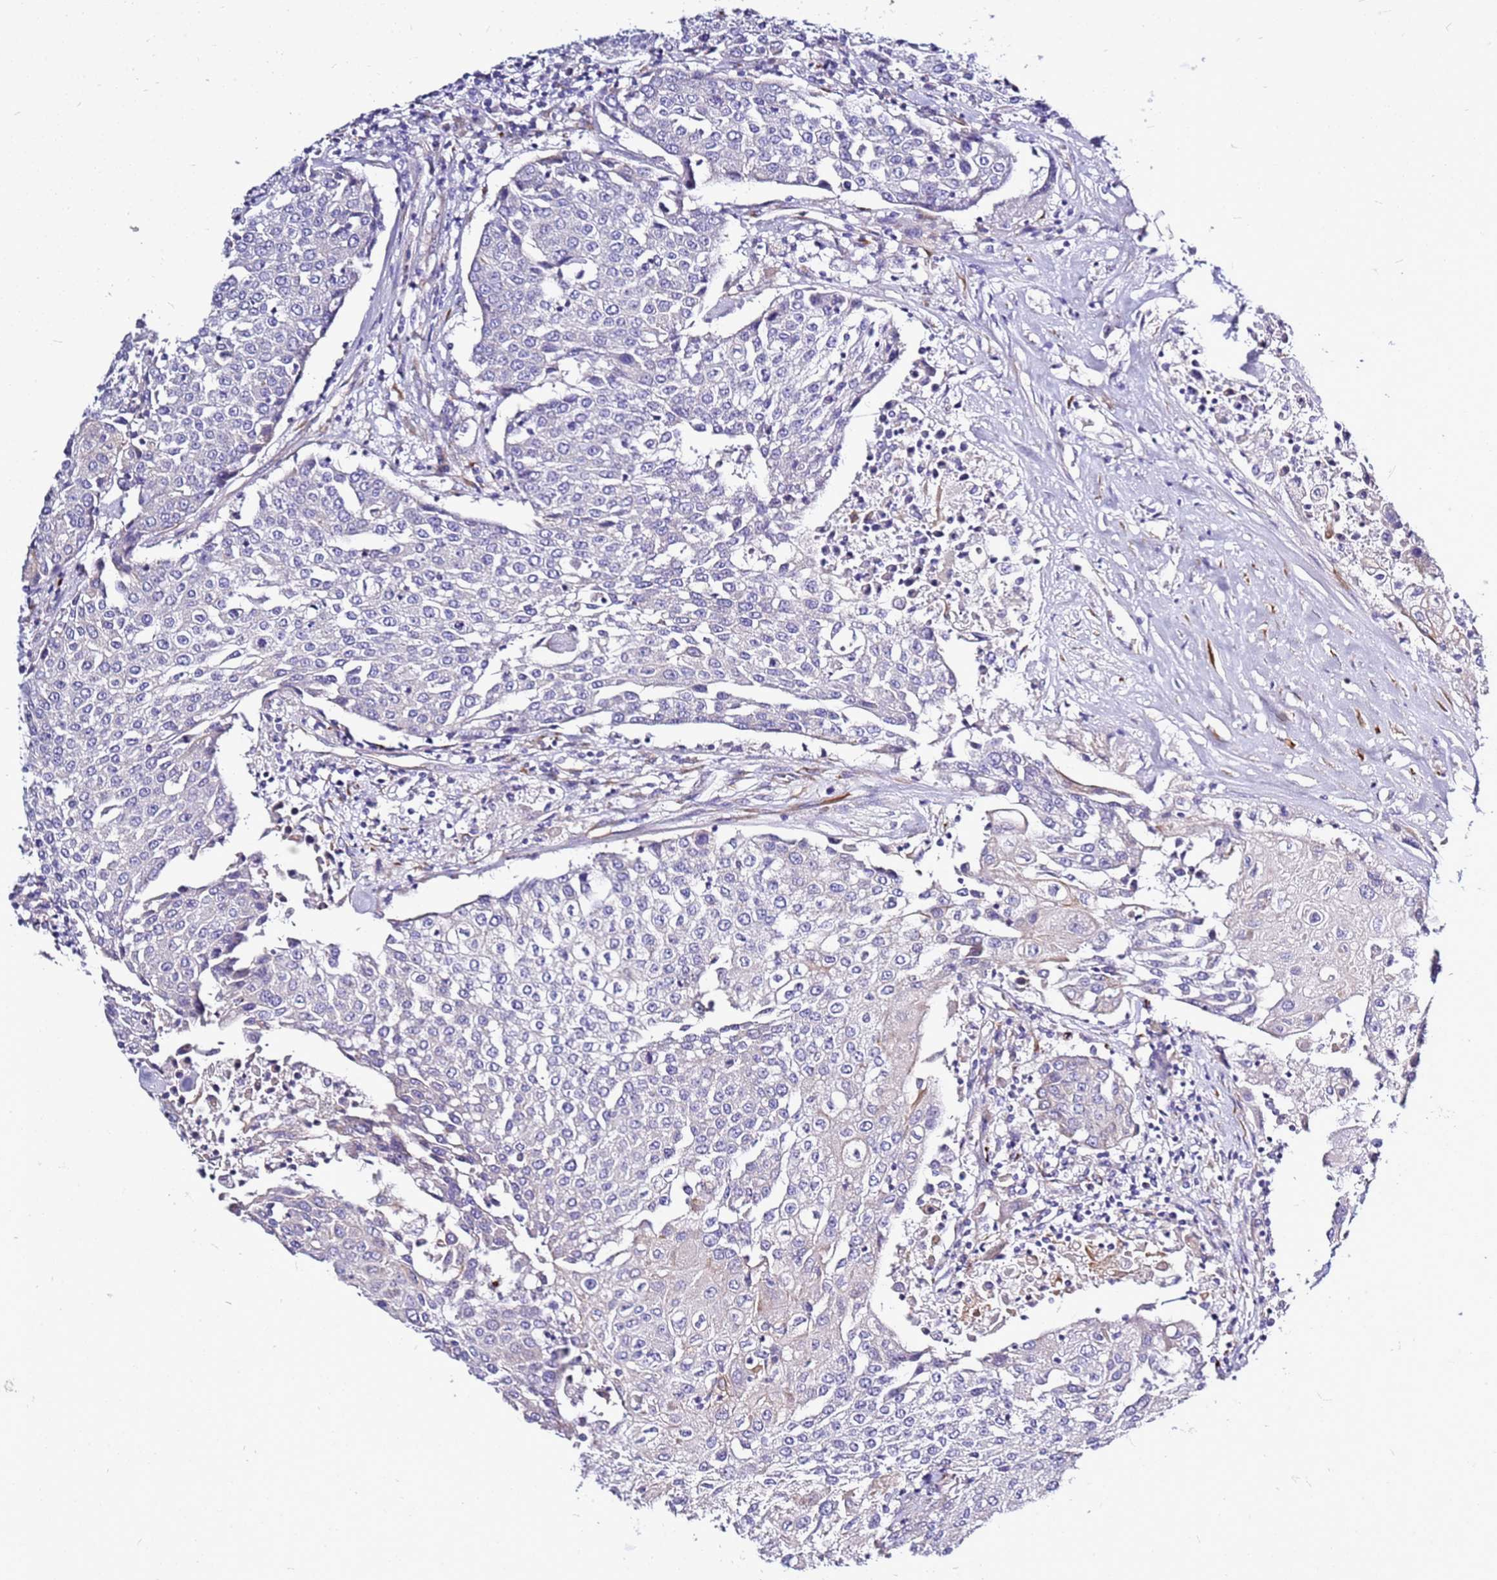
{"staining": {"intensity": "negative", "quantity": "none", "location": "none"}, "tissue": "urothelial cancer", "cell_type": "Tumor cells", "image_type": "cancer", "snomed": [{"axis": "morphology", "description": "Urothelial carcinoma, High grade"}, {"axis": "topography", "description": "Urinary bladder"}], "caption": "Immunohistochemistry (IHC) of human high-grade urothelial carcinoma reveals no positivity in tumor cells.", "gene": "CASD1", "patient": {"sex": "female", "age": 85}}